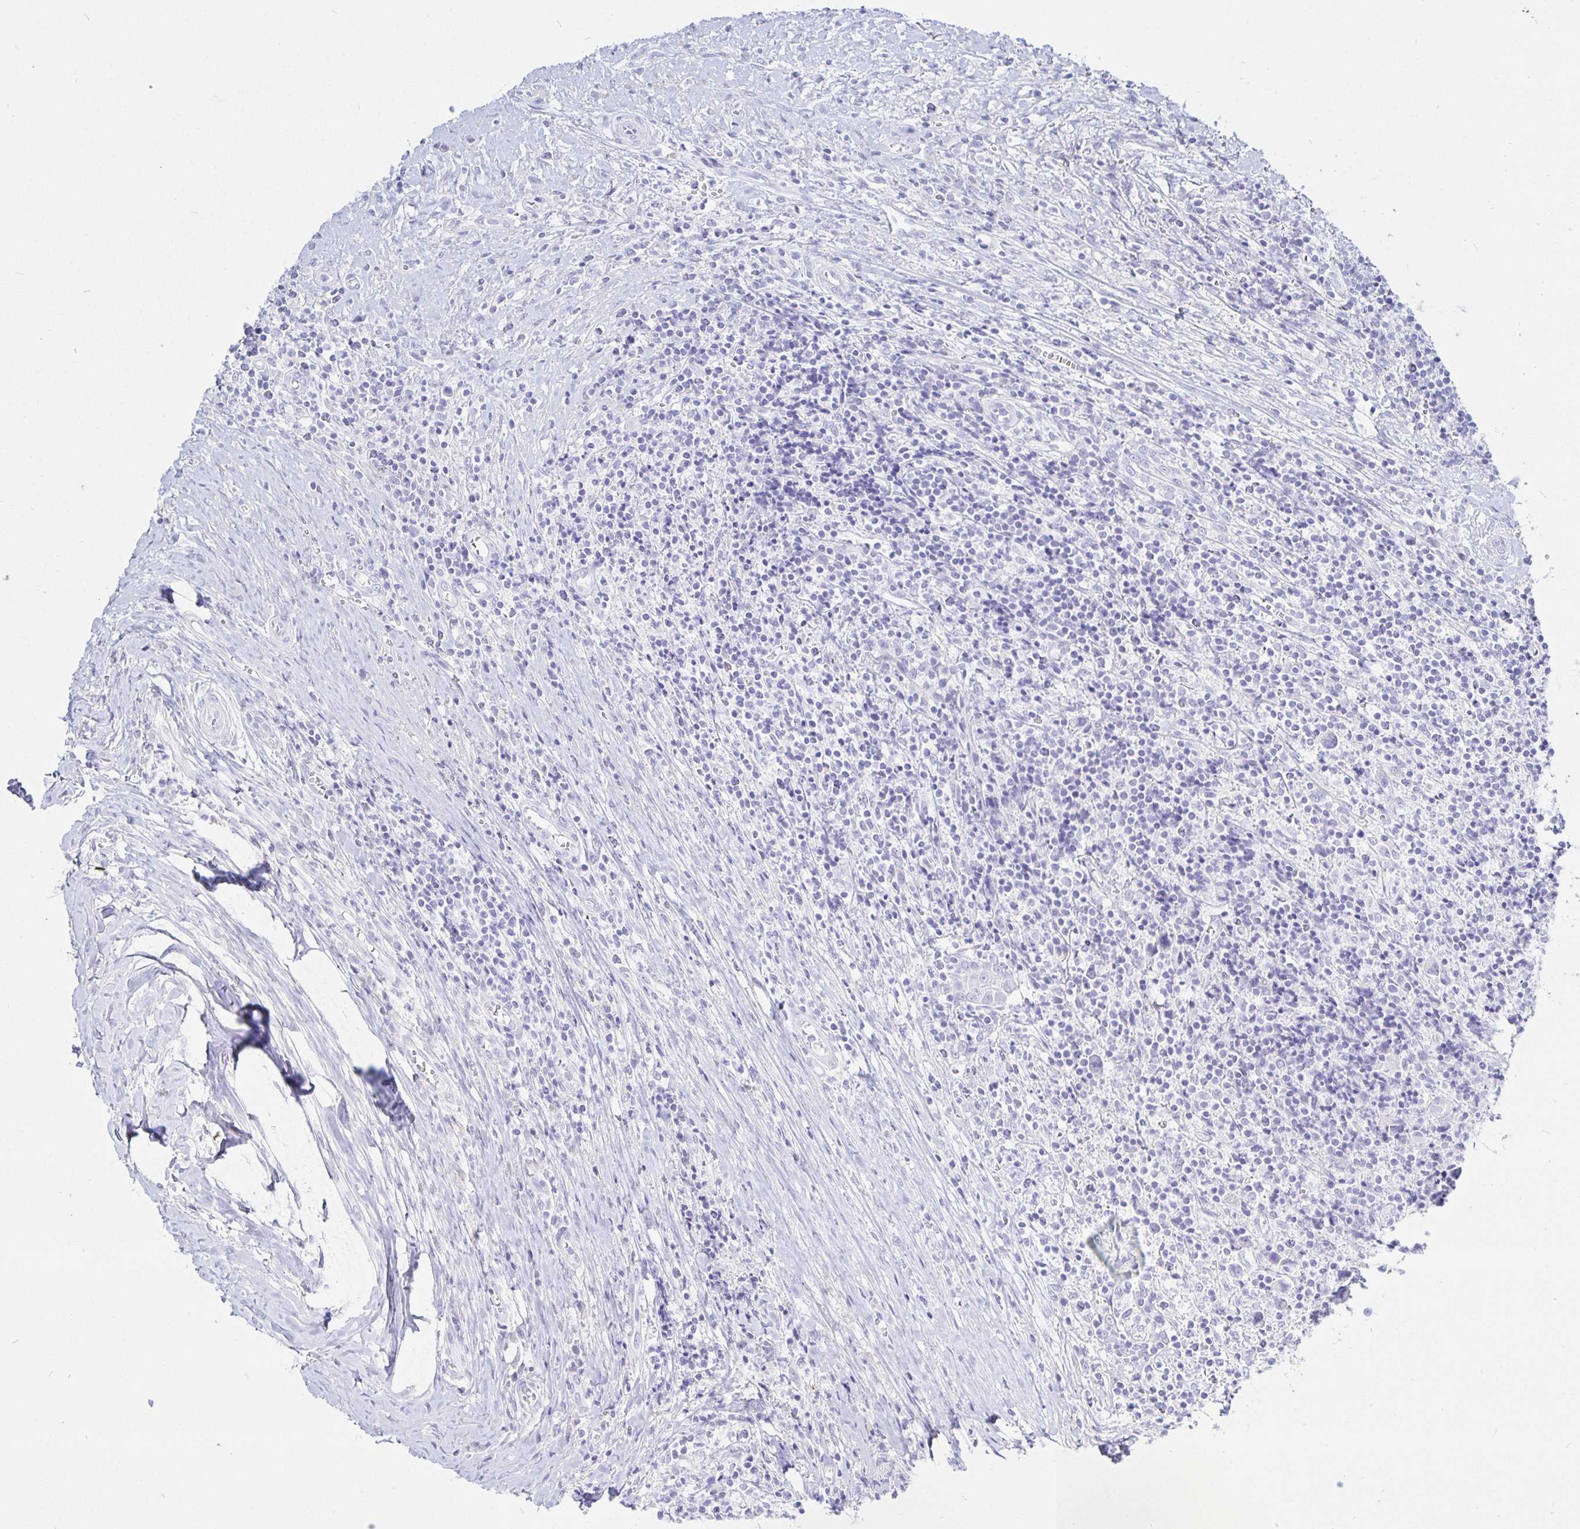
{"staining": {"intensity": "negative", "quantity": "none", "location": "none"}, "tissue": "lymphoma", "cell_type": "Tumor cells", "image_type": "cancer", "snomed": [{"axis": "morphology", "description": "Hodgkin's disease, NOS"}, {"axis": "topography", "description": "Thymus, NOS"}], "caption": "An immunohistochemistry histopathology image of lymphoma is shown. There is no staining in tumor cells of lymphoma.", "gene": "KCNH6", "patient": {"sex": "female", "age": 17}}